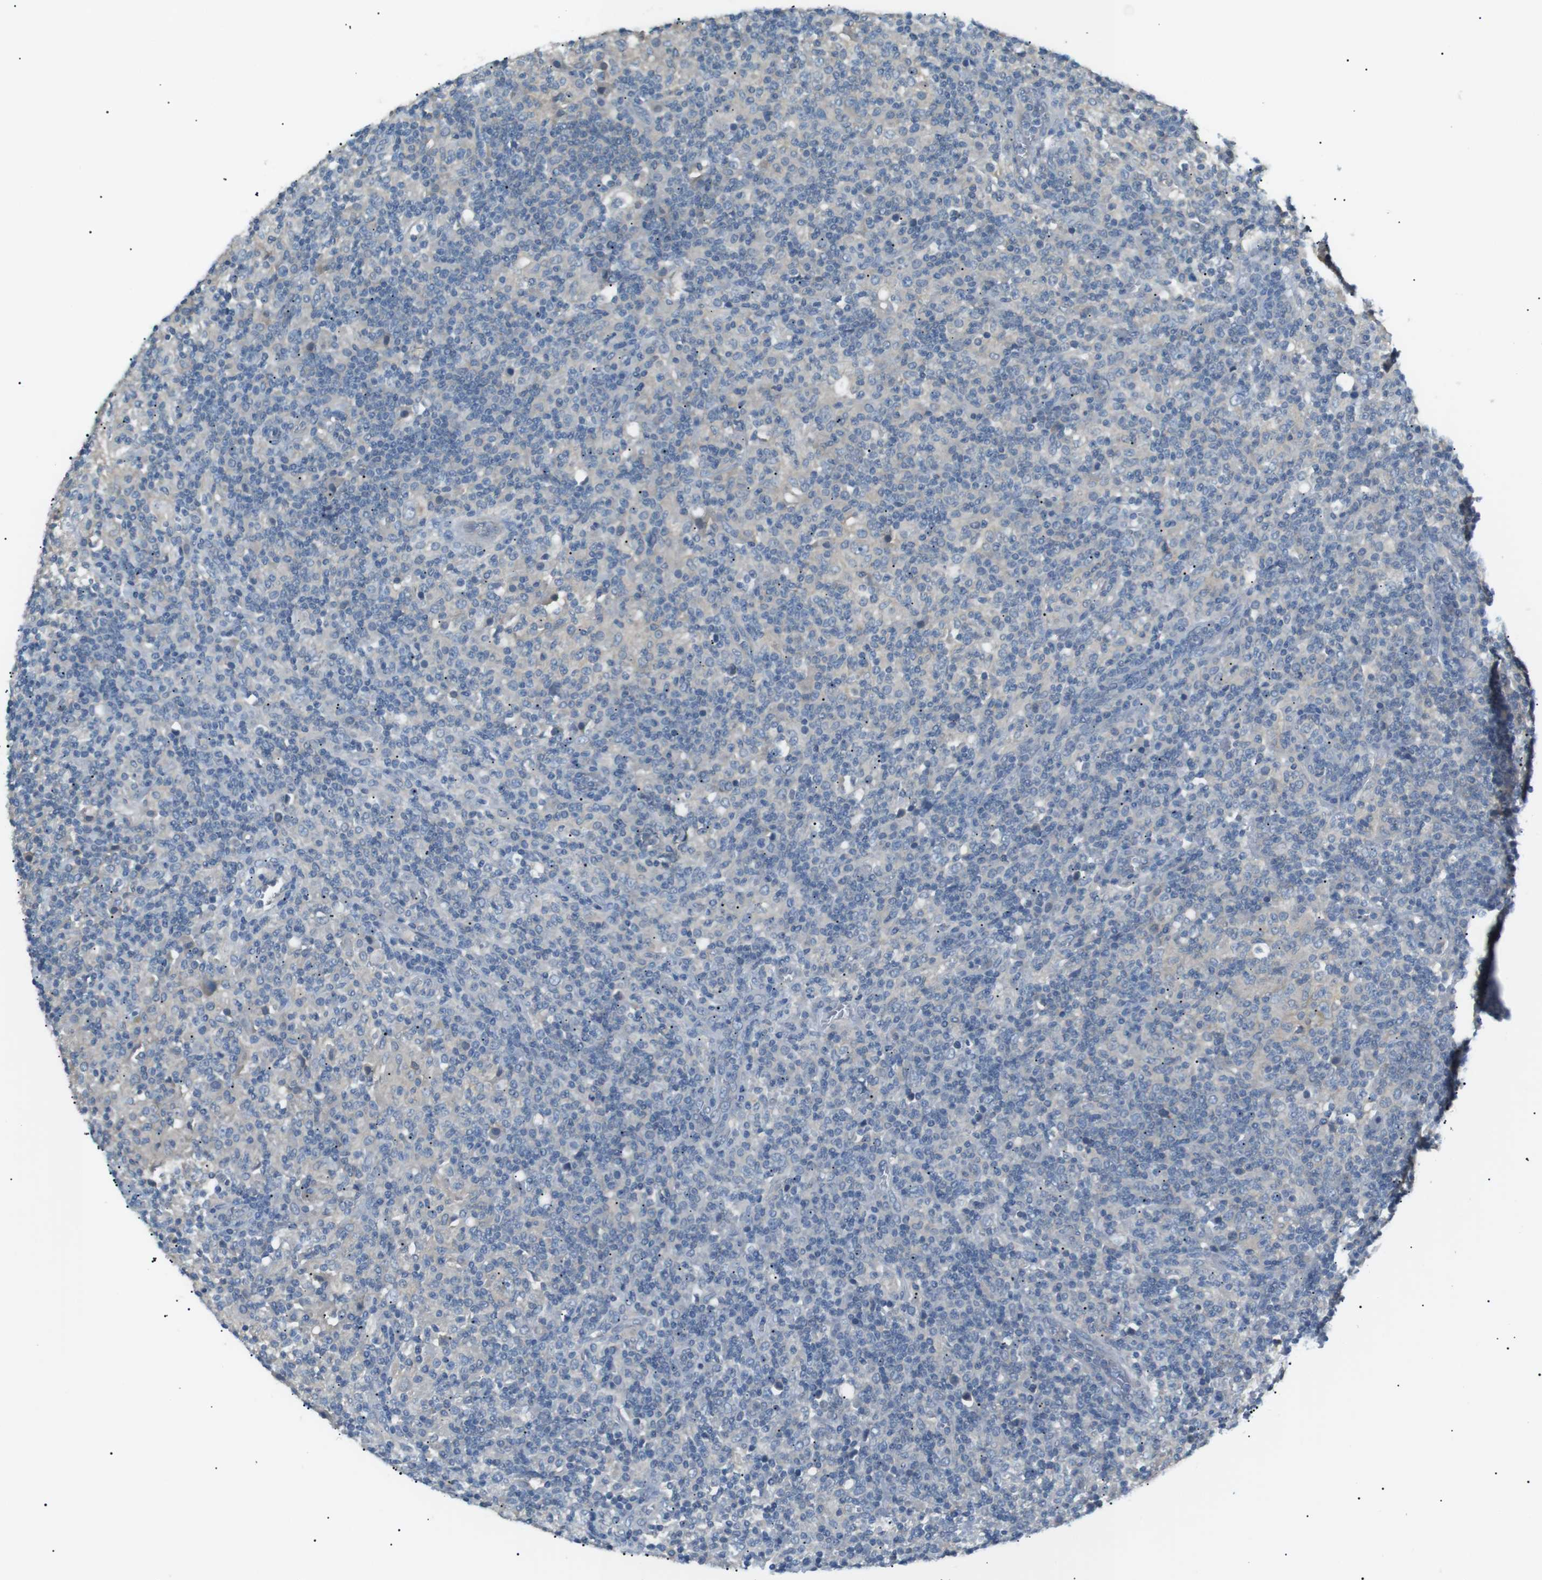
{"staining": {"intensity": "negative", "quantity": "none", "location": "none"}, "tissue": "lymphoma", "cell_type": "Tumor cells", "image_type": "cancer", "snomed": [{"axis": "morphology", "description": "Hodgkin's disease, NOS"}, {"axis": "topography", "description": "Lymph node"}], "caption": "This is an IHC histopathology image of human lymphoma. There is no staining in tumor cells.", "gene": "CDH26", "patient": {"sex": "male", "age": 70}}